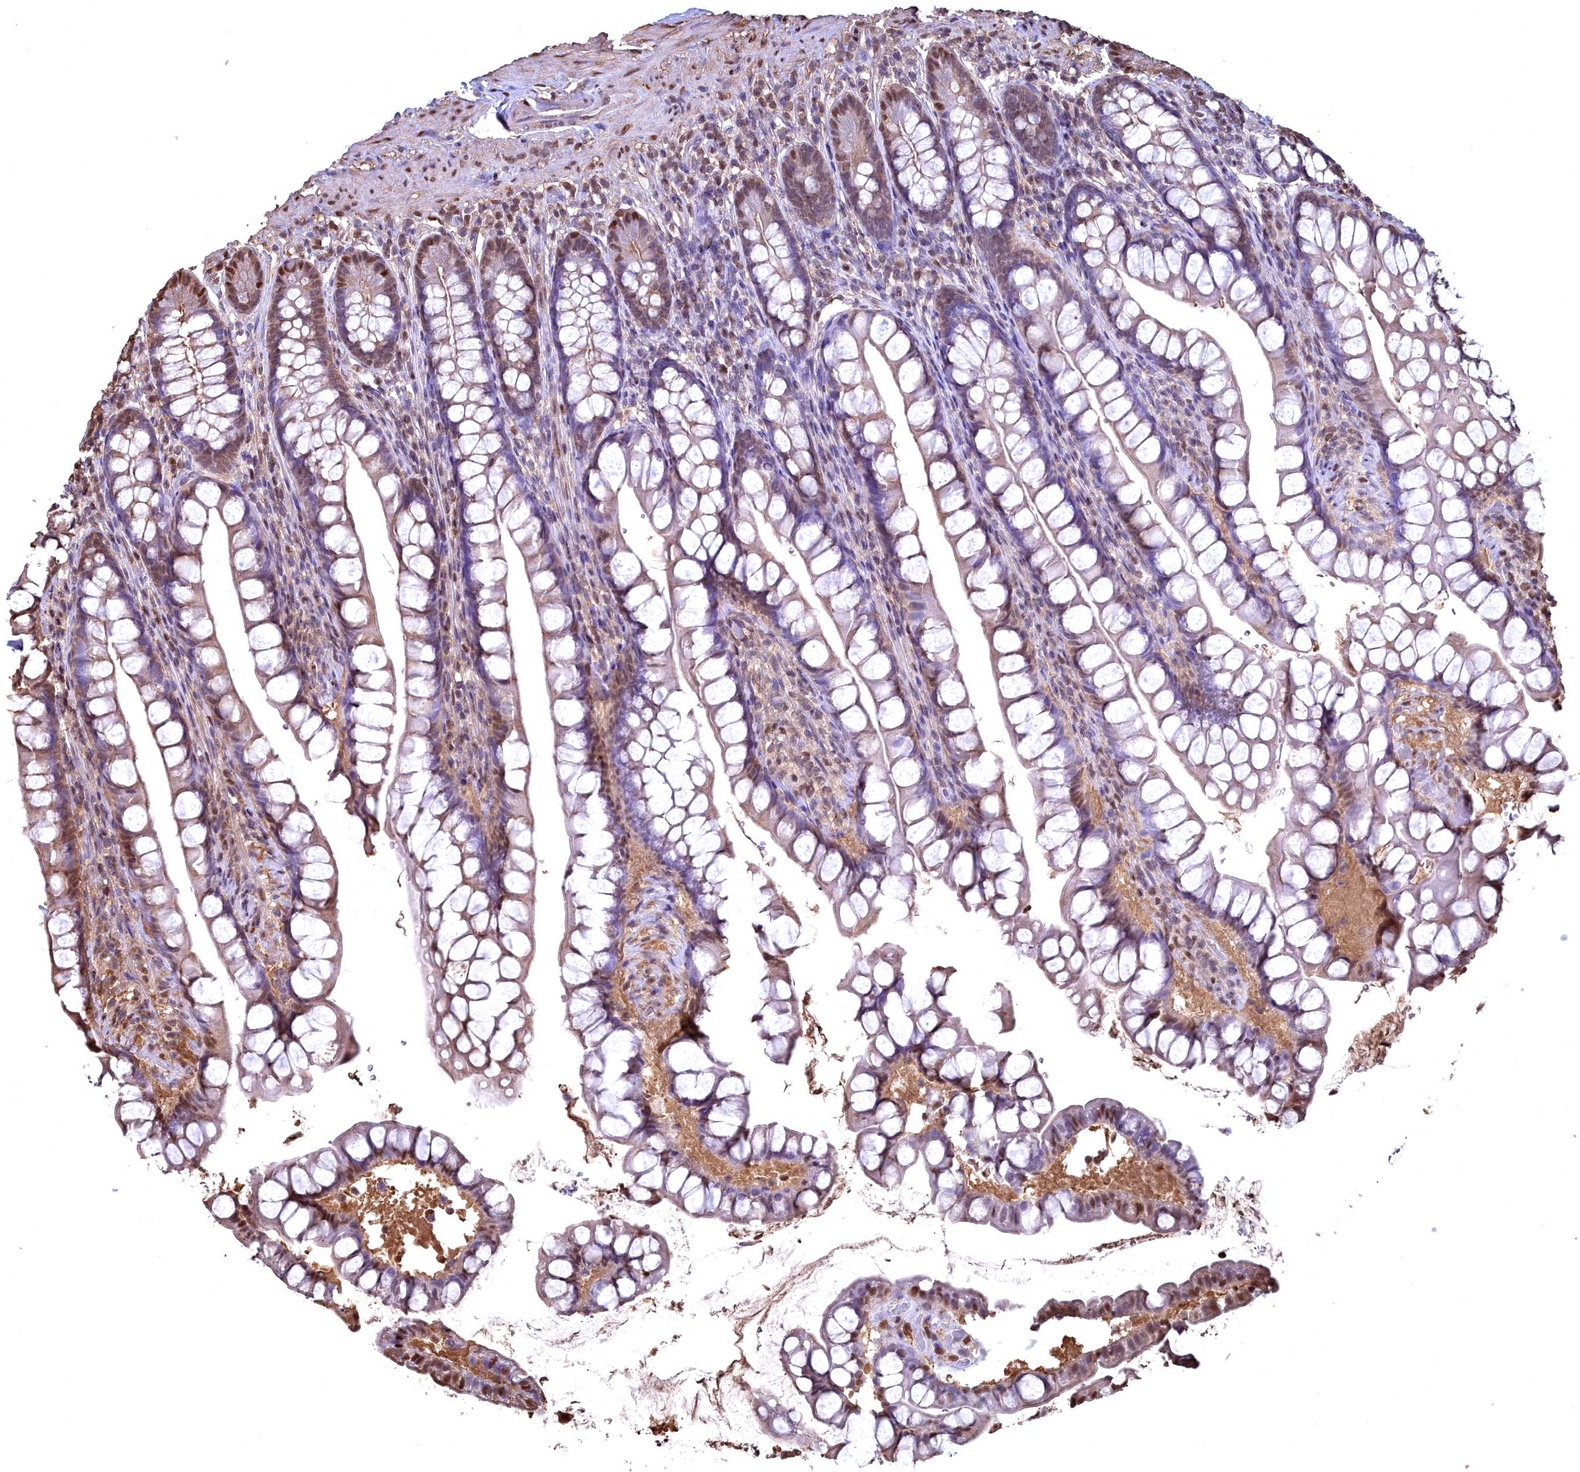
{"staining": {"intensity": "moderate", "quantity": "25%-75%", "location": "nuclear"}, "tissue": "small intestine", "cell_type": "Glandular cells", "image_type": "normal", "snomed": [{"axis": "morphology", "description": "Normal tissue, NOS"}, {"axis": "topography", "description": "Small intestine"}], "caption": "Immunohistochemistry photomicrograph of normal small intestine: small intestine stained using IHC demonstrates medium levels of moderate protein expression localized specifically in the nuclear of glandular cells, appearing as a nuclear brown color.", "gene": "GAPDH", "patient": {"sex": "male", "age": 70}}